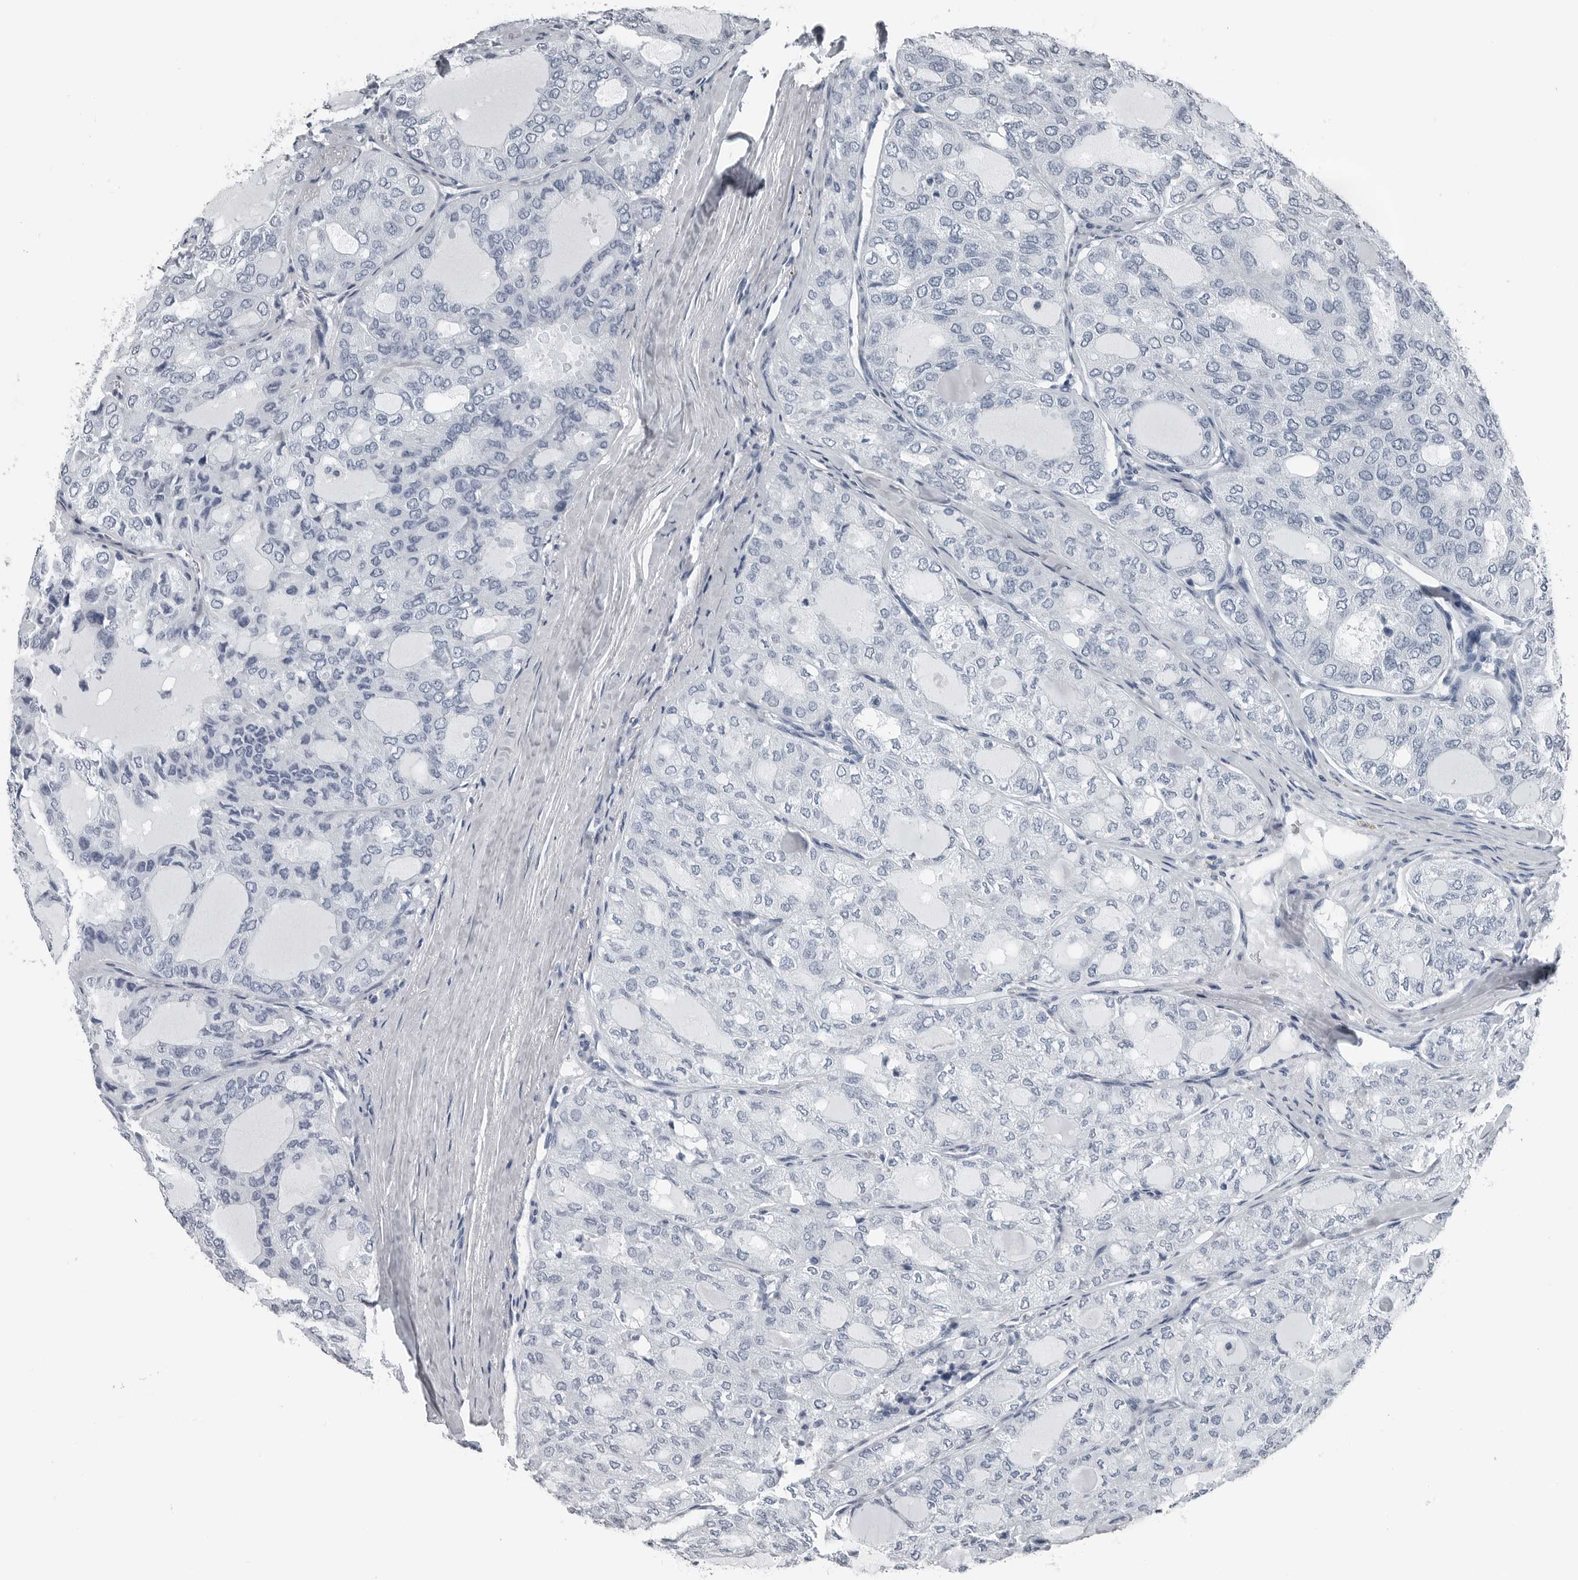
{"staining": {"intensity": "negative", "quantity": "none", "location": "none"}, "tissue": "thyroid cancer", "cell_type": "Tumor cells", "image_type": "cancer", "snomed": [{"axis": "morphology", "description": "Follicular adenoma carcinoma, NOS"}, {"axis": "topography", "description": "Thyroid gland"}], "caption": "This is an immunohistochemistry photomicrograph of thyroid follicular adenoma carcinoma. There is no expression in tumor cells.", "gene": "SPINK1", "patient": {"sex": "male", "age": 75}}